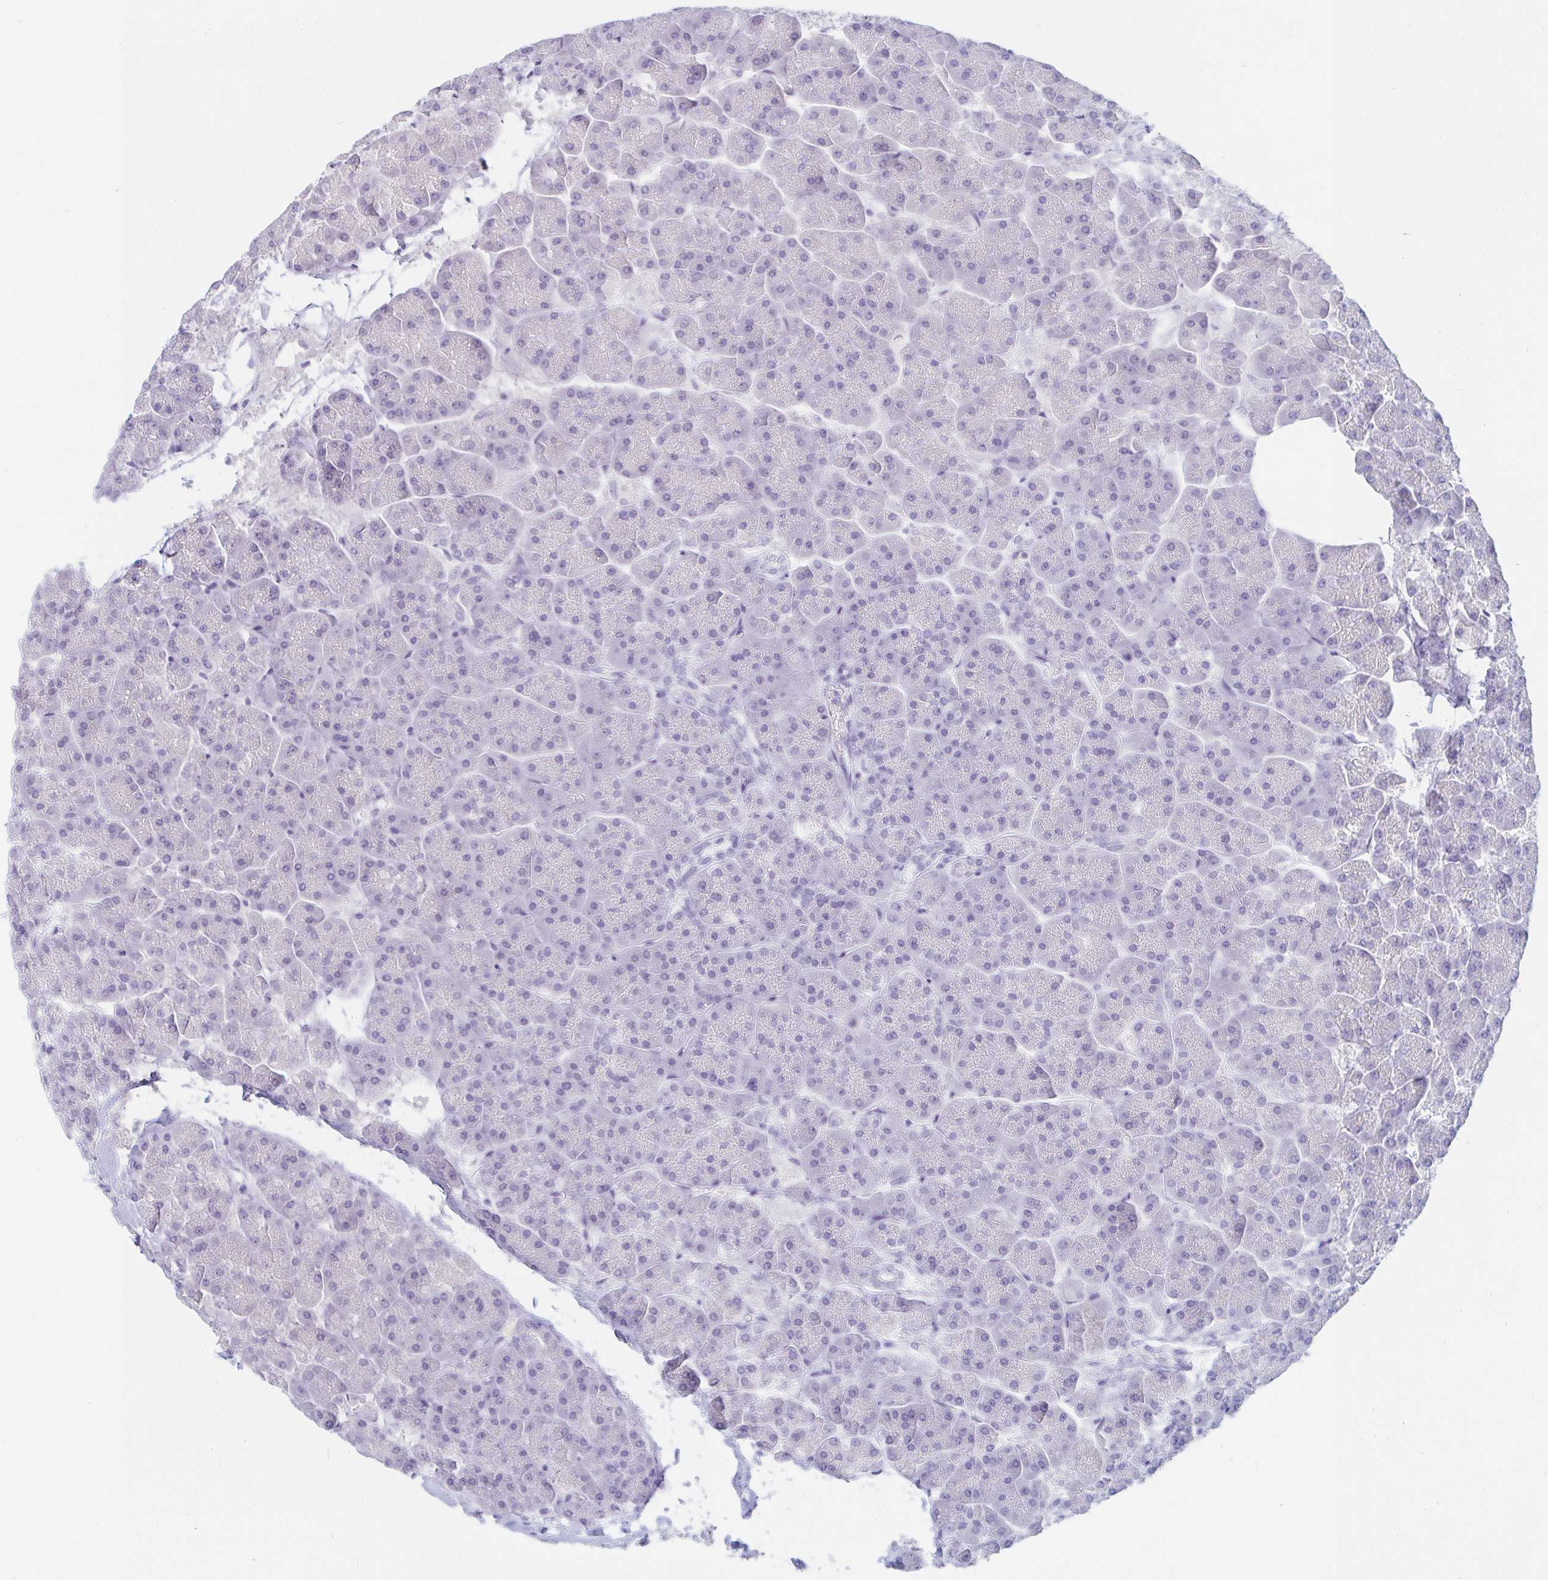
{"staining": {"intensity": "negative", "quantity": "none", "location": "none"}, "tissue": "pancreas", "cell_type": "Exocrine glandular cells", "image_type": "normal", "snomed": [{"axis": "morphology", "description": "Normal tissue, NOS"}, {"axis": "topography", "description": "Pancreas"}, {"axis": "topography", "description": "Peripheral nerve tissue"}], "caption": "Exocrine glandular cells show no significant protein expression in benign pancreas. (DAB immunohistochemistry visualized using brightfield microscopy, high magnification).", "gene": "TEX44", "patient": {"sex": "male", "age": 54}}